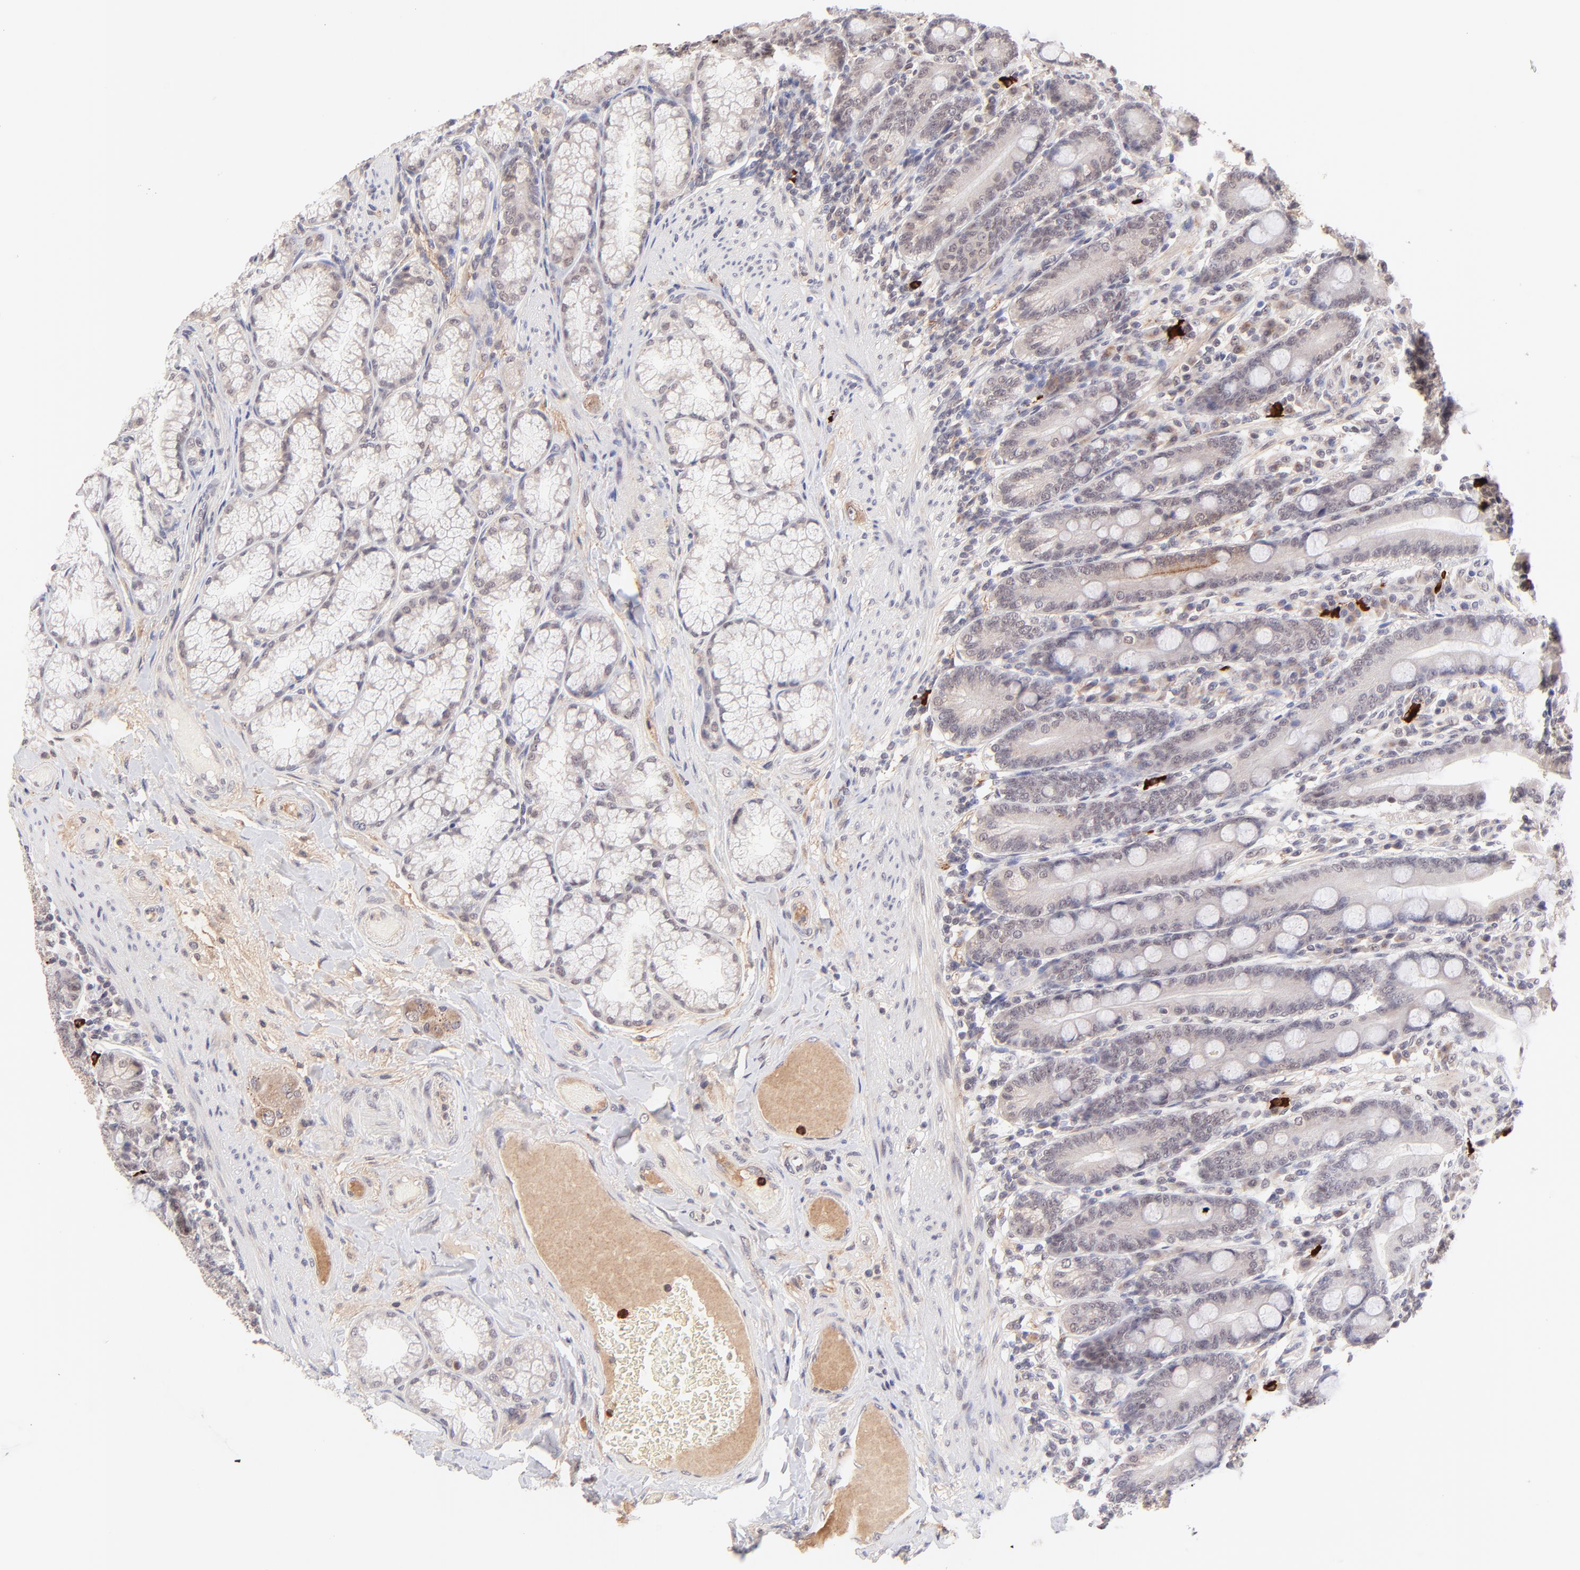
{"staining": {"intensity": "weak", "quantity": ">75%", "location": "cytoplasmic/membranous,nuclear"}, "tissue": "duodenum", "cell_type": "Glandular cells", "image_type": "normal", "snomed": [{"axis": "morphology", "description": "Normal tissue, NOS"}, {"axis": "topography", "description": "Duodenum"}], "caption": "A photomicrograph of duodenum stained for a protein reveals weak cytoplasmic/membranous,nuclear brown staining in glandular cells.", "gene": "MED12", "patient": {"sex": "female", "age": 64}}